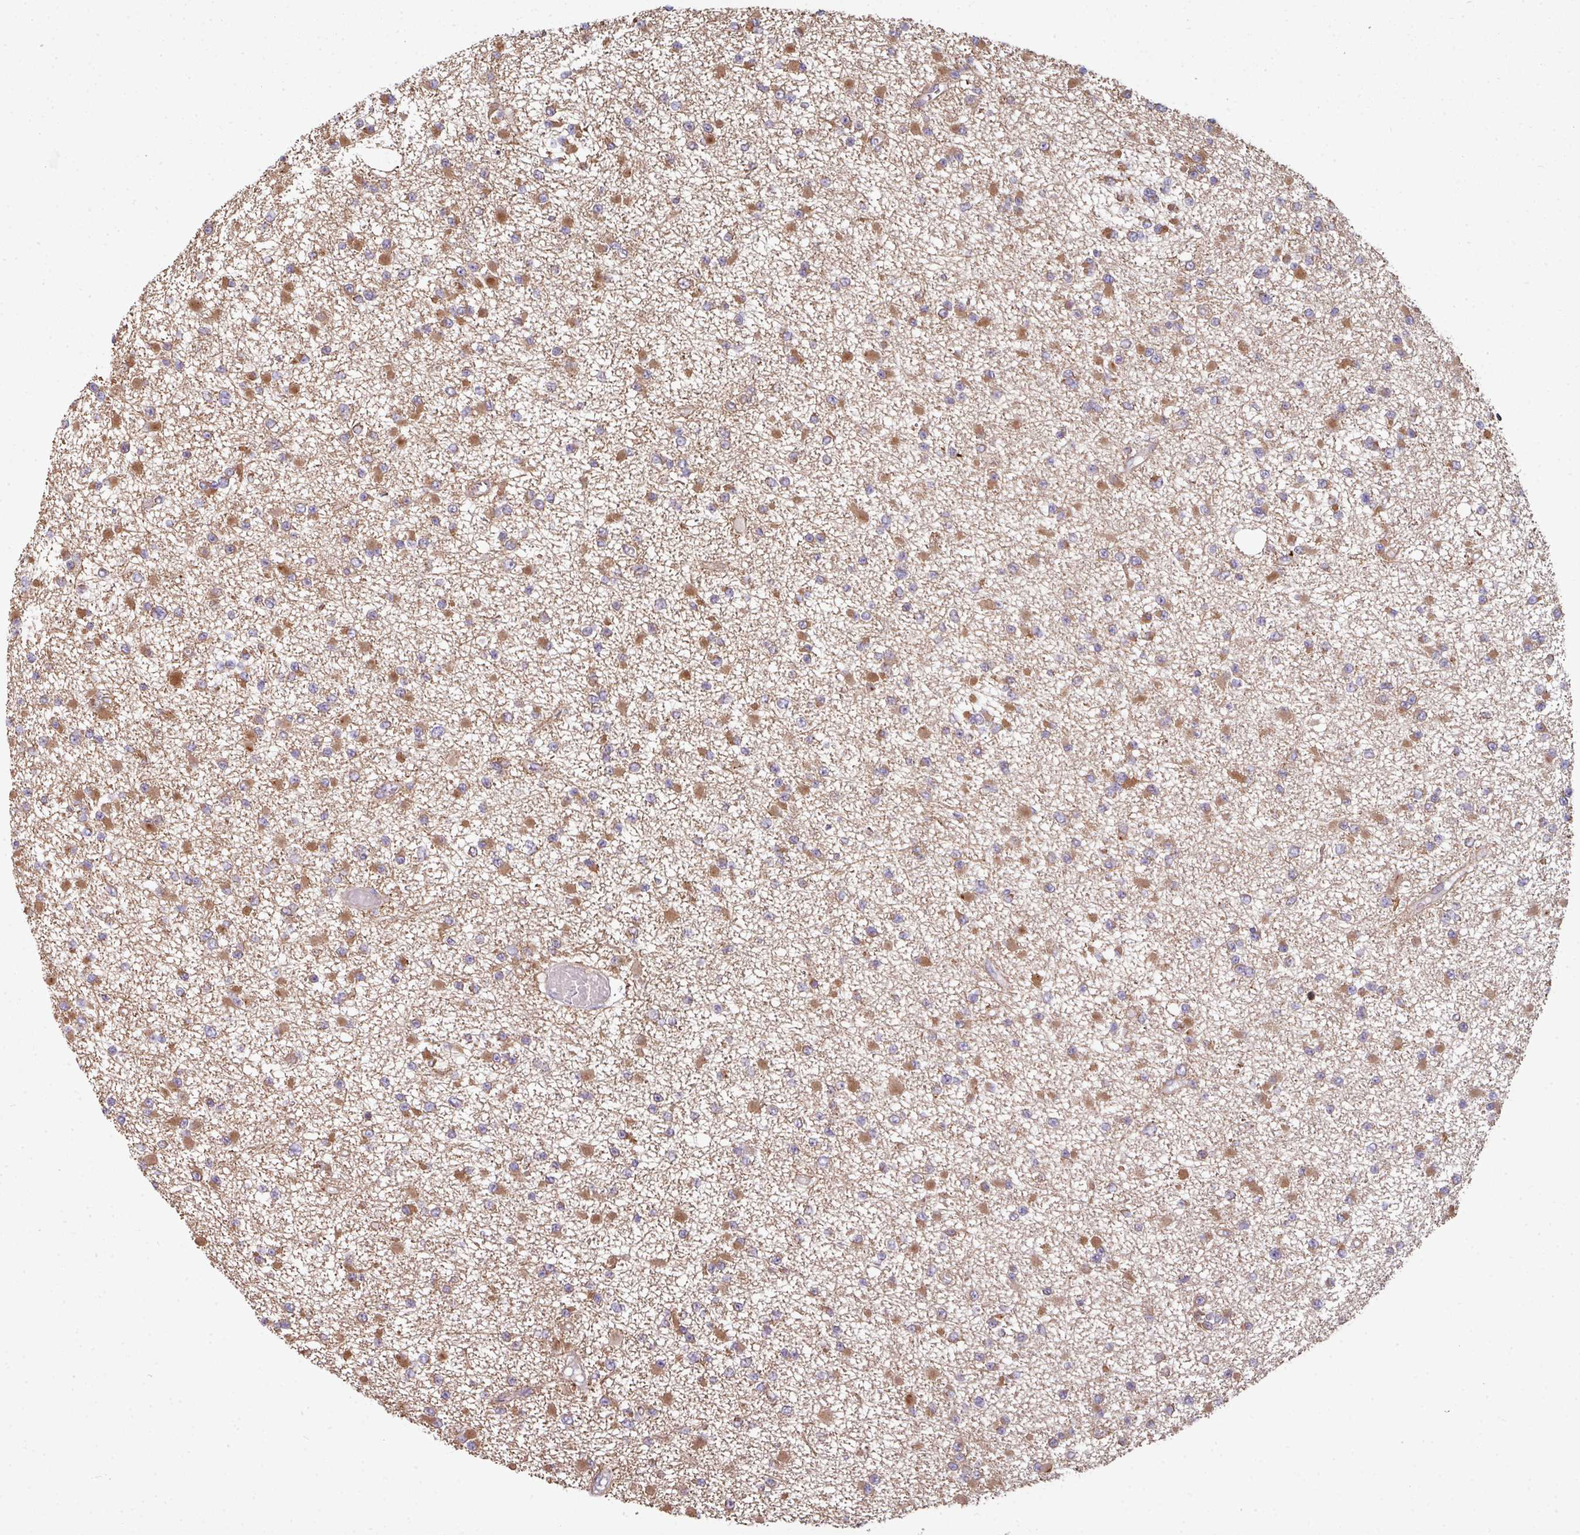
{"staining": {"intensity": "moderate", "quantity": ">75%", "location": "cytoplasmic/membranous"}, "tissue": "glioma", "cell_type": "Tumor cells", "image_type": "cancer", "snomed": [{"axis": "morphology", "description": "Glioma, malignant, Low grade"}, {"axis": "topography", "description": "Brain"}], "caption": "This image demonstrates immunohistochemistry (IHC) staining of malignant low-grade glioma, with medium moderate cytoplasmic/membranous expression in about >75% of tumor cells.", "gene": "FAT4", "patient": {"sex": "female", "age": 22}}